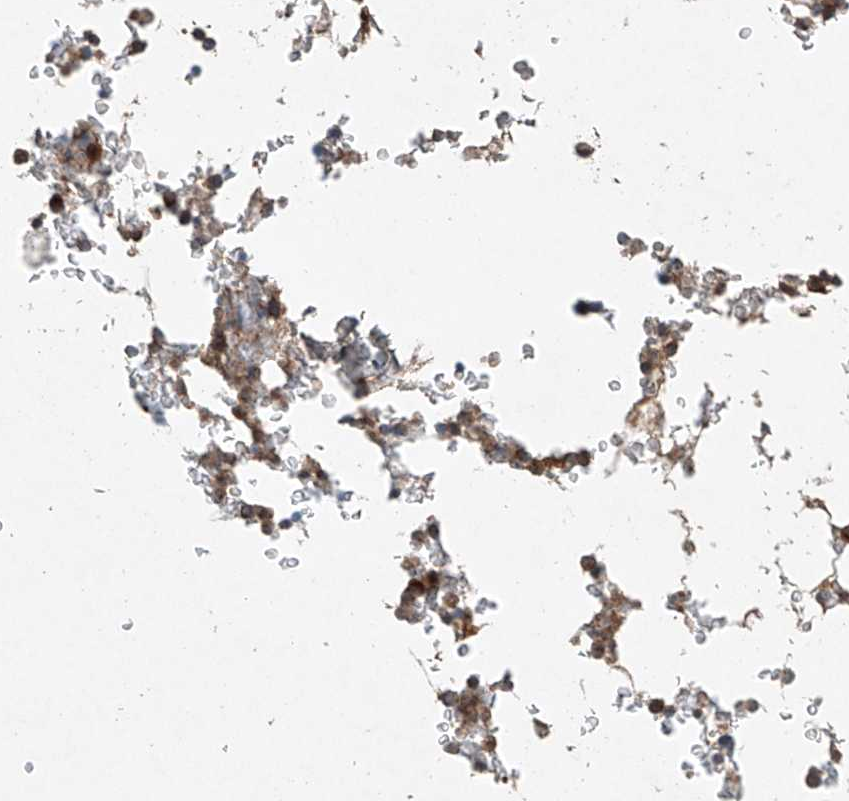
{"staining": {"intensity": "weak", "quantity": ">75%", "location": "cytoplasmic/membranous"}, "tissue": "bone marrow", "cell_type": "Hematopoietic cells", "image_type": "normal", "snomed": [{"axis": "morphology", "description": "Normal tissue, NOS"}, {"axis": "topography", "description": "Bone marrow"}], "caption": "This histopathology image reveals IHC staining of unremarkable bone marrow, with low weak cytoplasmic/membranous staining in approximately >75% of hematopoietic cells.", "gene": "DCAF11", "patient": {"sex": "male", "age": 58}}